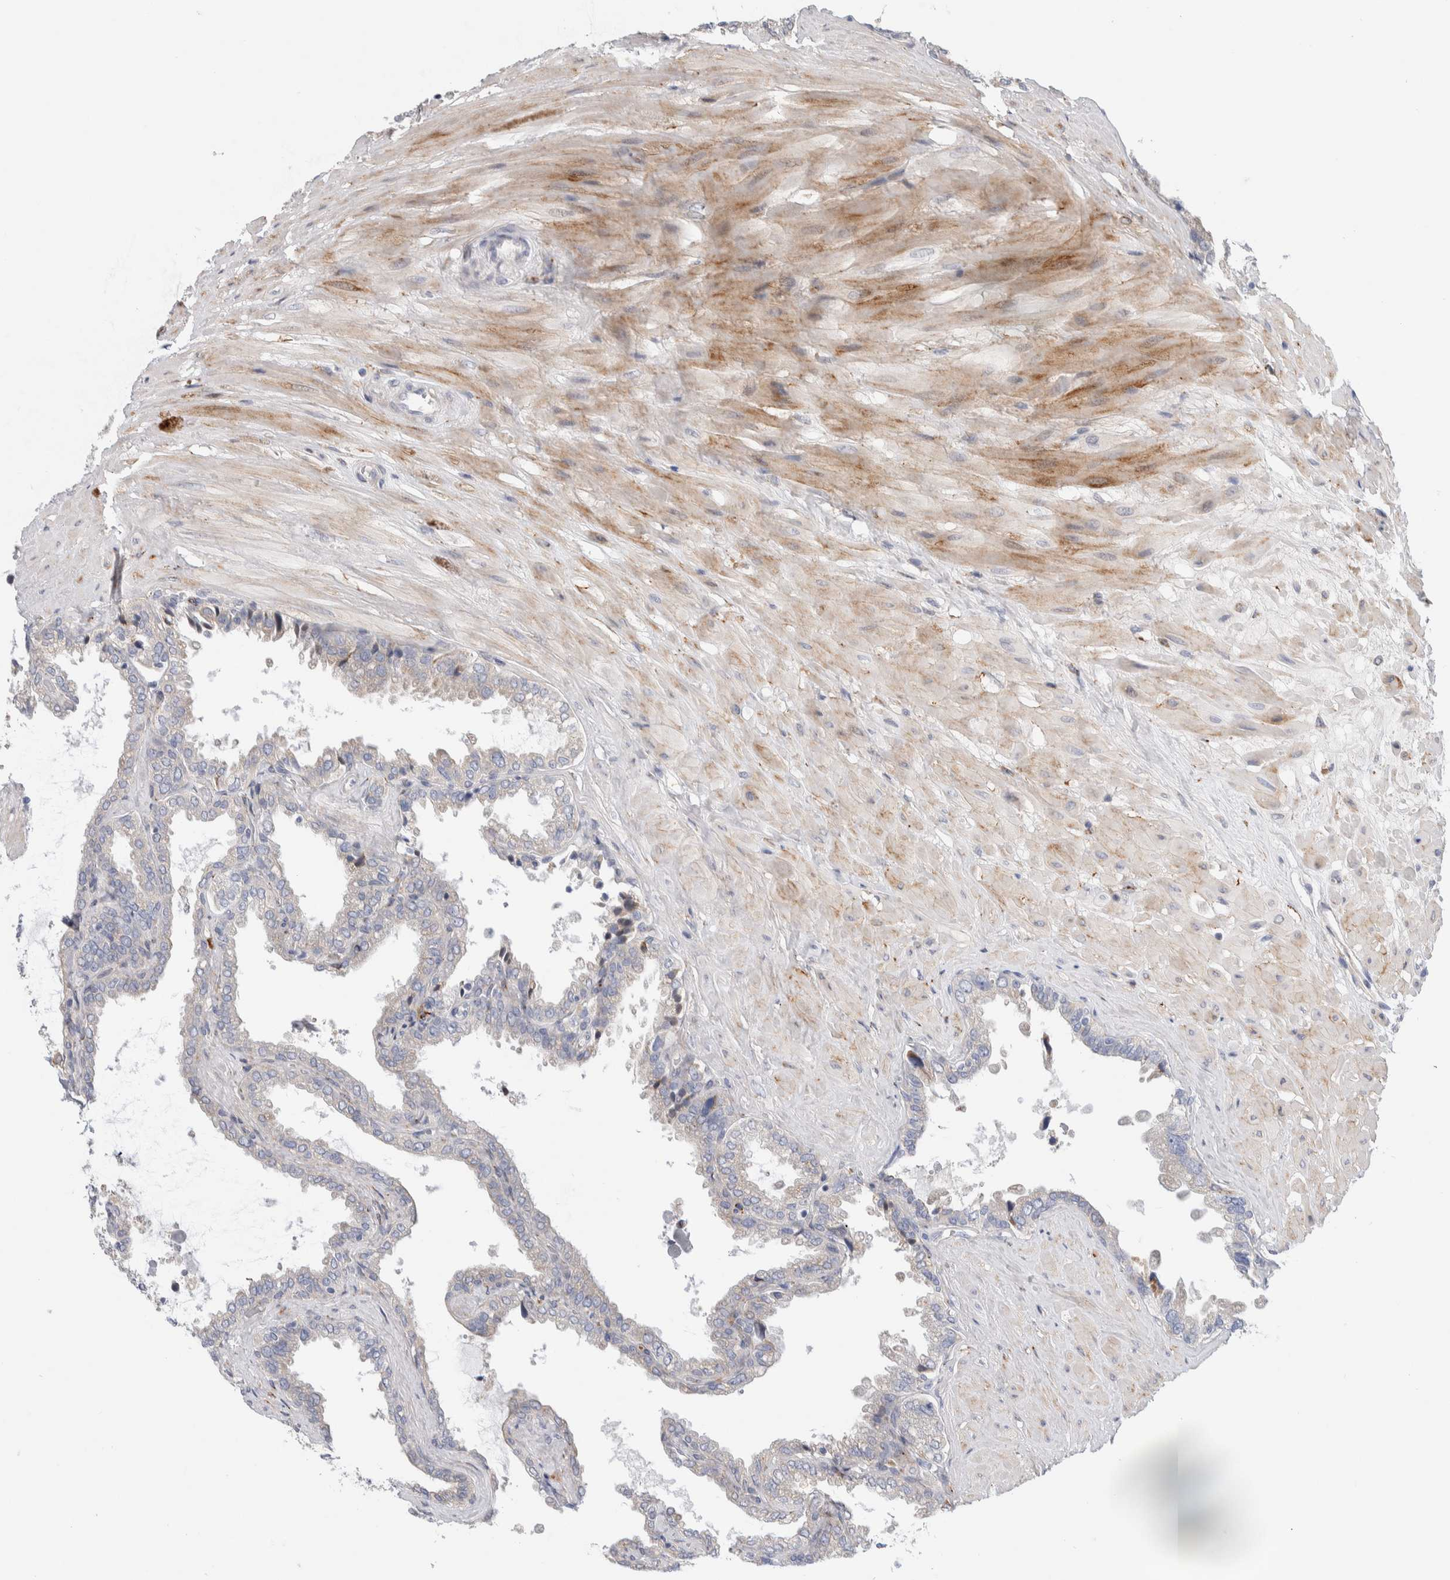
{"staining": {"intensity": "moderate", "quantity": "<25%", "location": "cytoplasmic/membranous"}, "tissue": "seminal vesicle", "cell_type": "Glandular cells", "image_type": "normal", "snomed": [{"axis": "morphology", "description": "Normal tissue, NOS"}, {"axis": "topography", "description": "Seminal veicle"}], "caption": "Protein expression by IHC demonstrates moderate cytoplasmic/membranous expression in about <25% of glandular cells in normal seminal vesicle.", "gene": "ENGASE", "patient": {"sex": "male", "age": 46}}